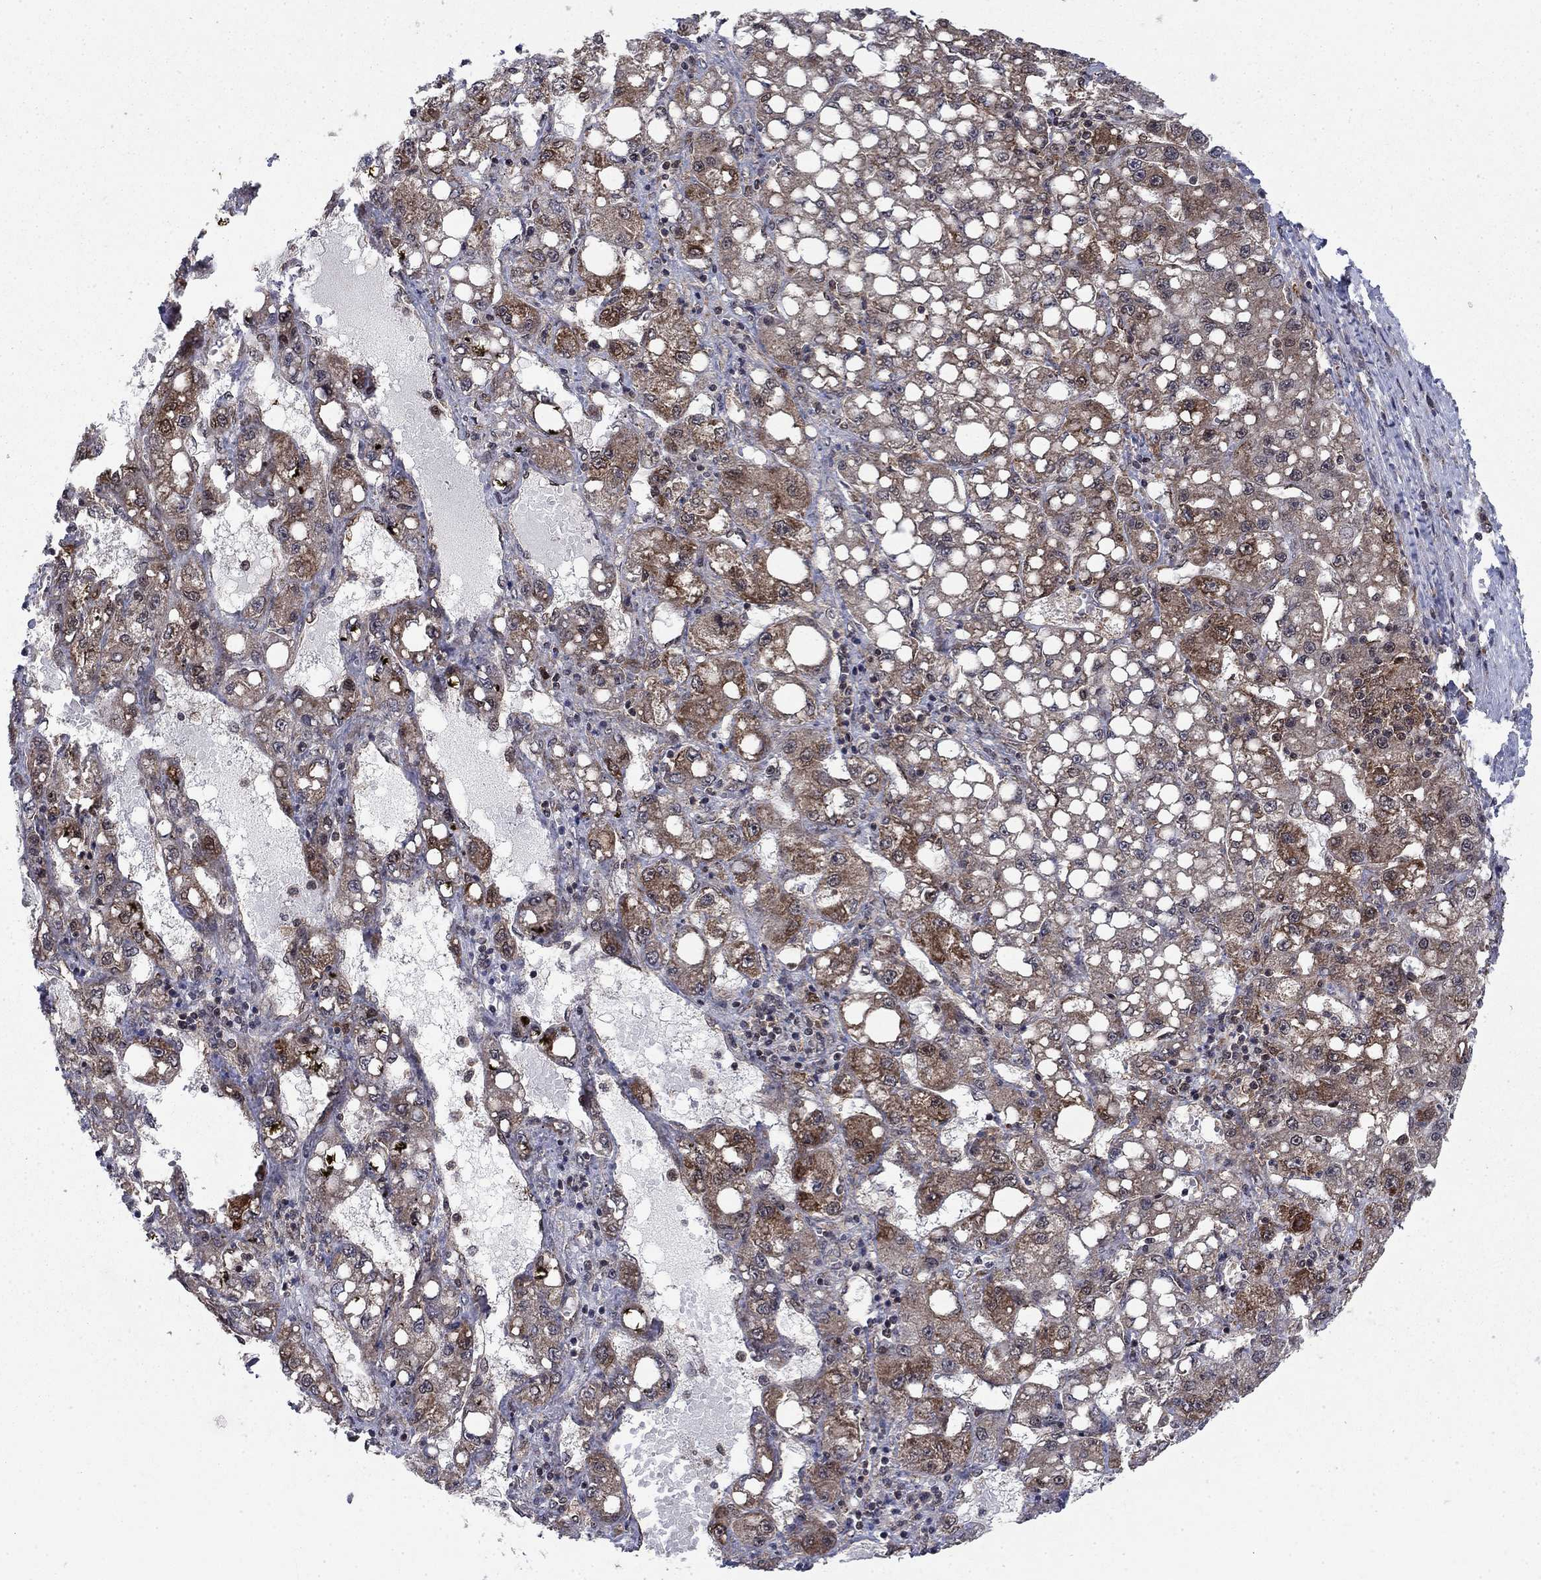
{"staining": {"intensity": "moderate", "quantity": "25%-75%", "location": "cytoplasmic/membranous"}, "tissue": "liver cancer", "cell_type": "Tumor cells", "image_type": "cancer", "snomed": [{"axis": "morphology", "description": "Carcinoma, Hepatocellular, NOS"}, {"axis": "topography", "description": "Liver"}], "caption": "An immunohistochemistry (IHC) image of tumor tissue is shown. Protein staining in brown labels moderate cytoplasmic/membranous positivity in liver hepatocellular carcinoma within tumor cells.", "gene": "DNAJA1", "patient": {"sex": "female", "age": 65}}